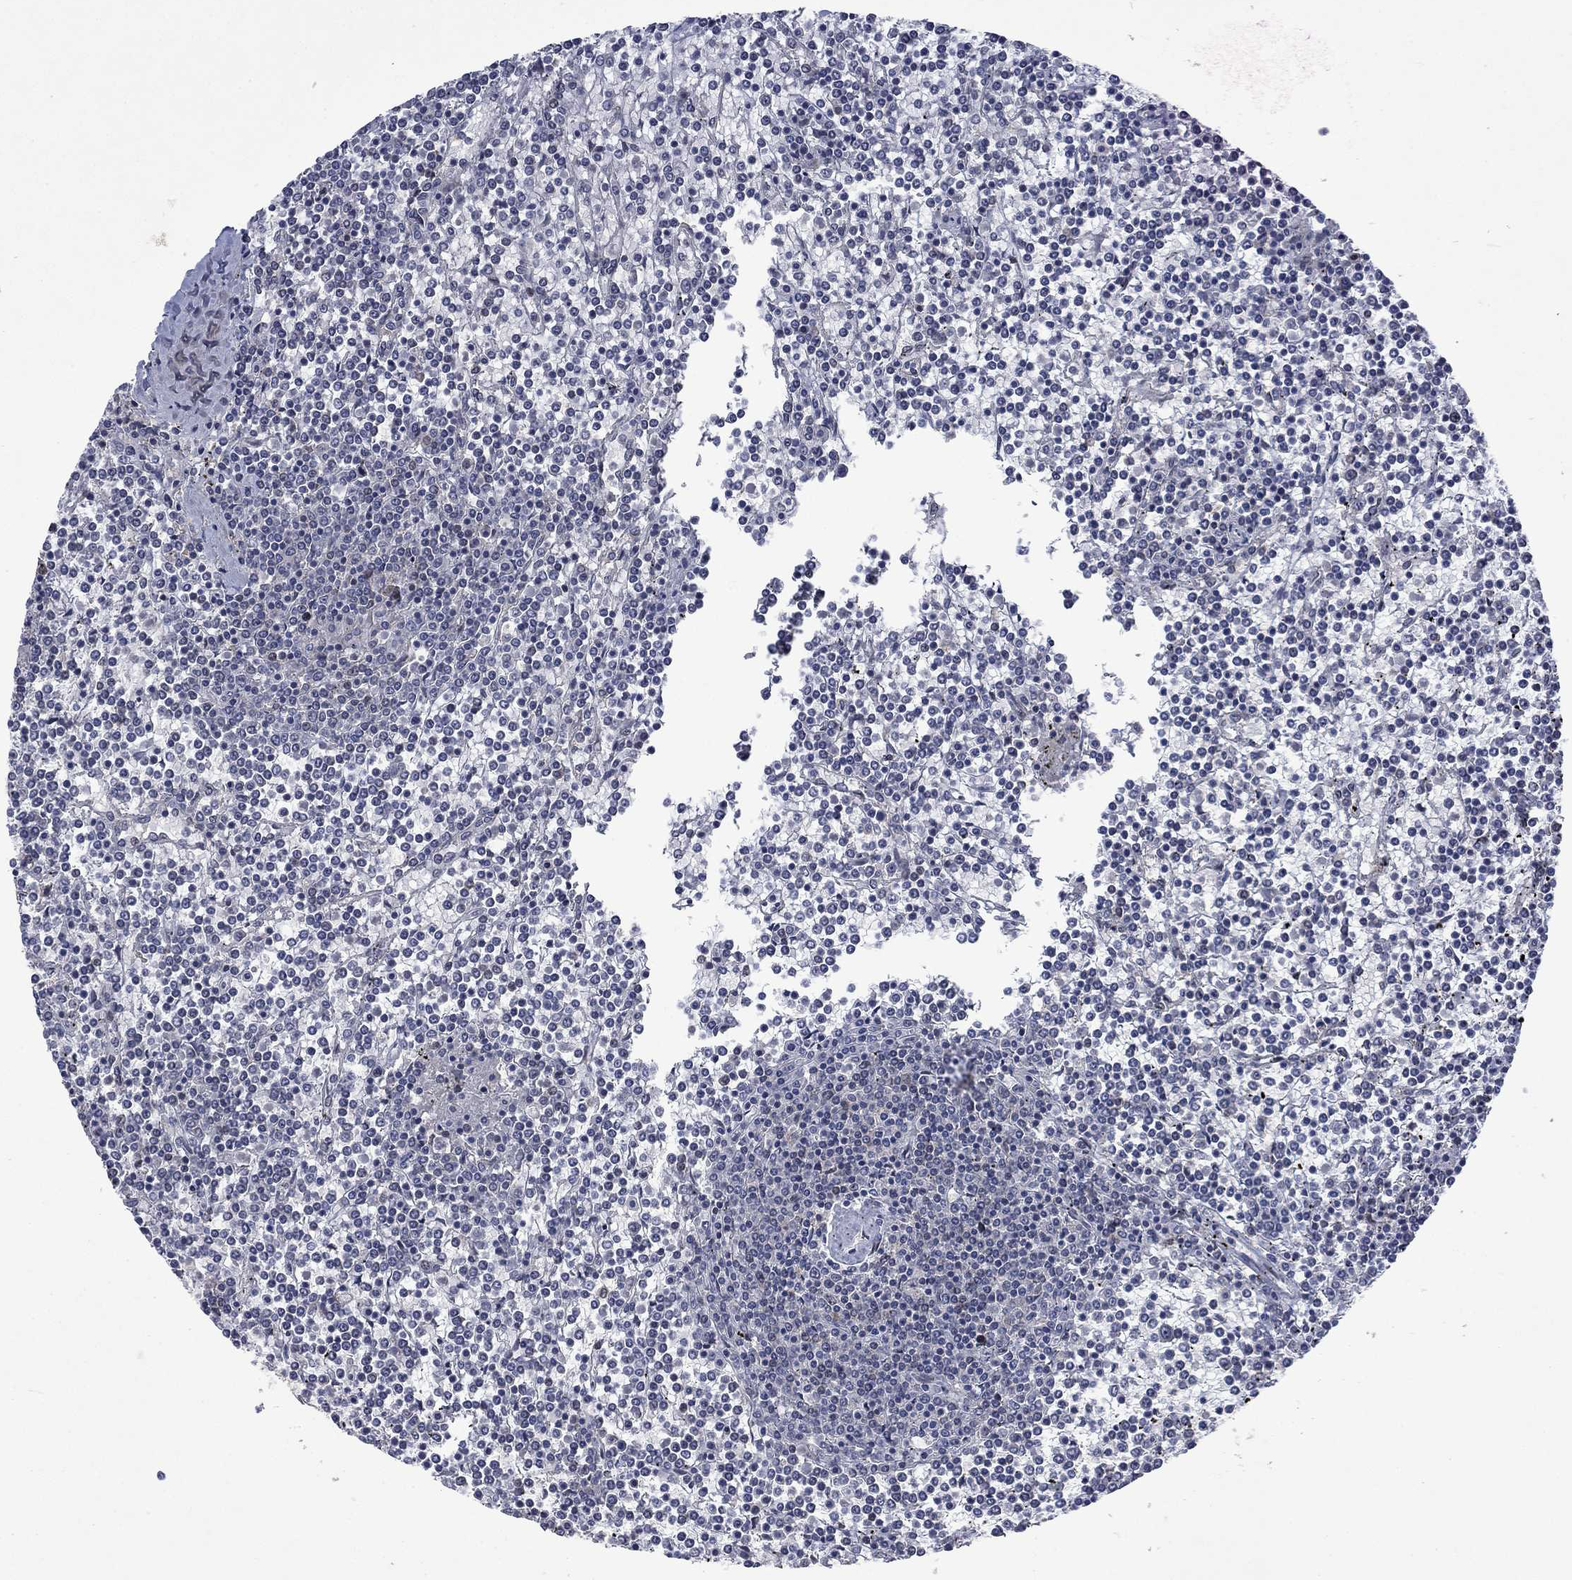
{"staining": {"intensity": "negative", "quantity": "none", "location": "none"}, "tissue": "lymphoma", "cell_type": "Tumor cells", "image_type": "cancer", "snomed": [{"axis": "morphology", "description": "Malignant lymphoma, non-Hodgkin's type, Low grade"}, {"axis": "topography", "description": "Spleen"}], "caption": "The photomicrograph reveals no staining of tumor cells in low-grade malignant lymphoma, non-Hodgkin's type. Brightfield microscopy of IHC stained with DAB (brown) and hematoxylin (blue), captured at high magnification.", "gene": "PPP1R9A", "patient": {"sex": "female", "age": 19}}